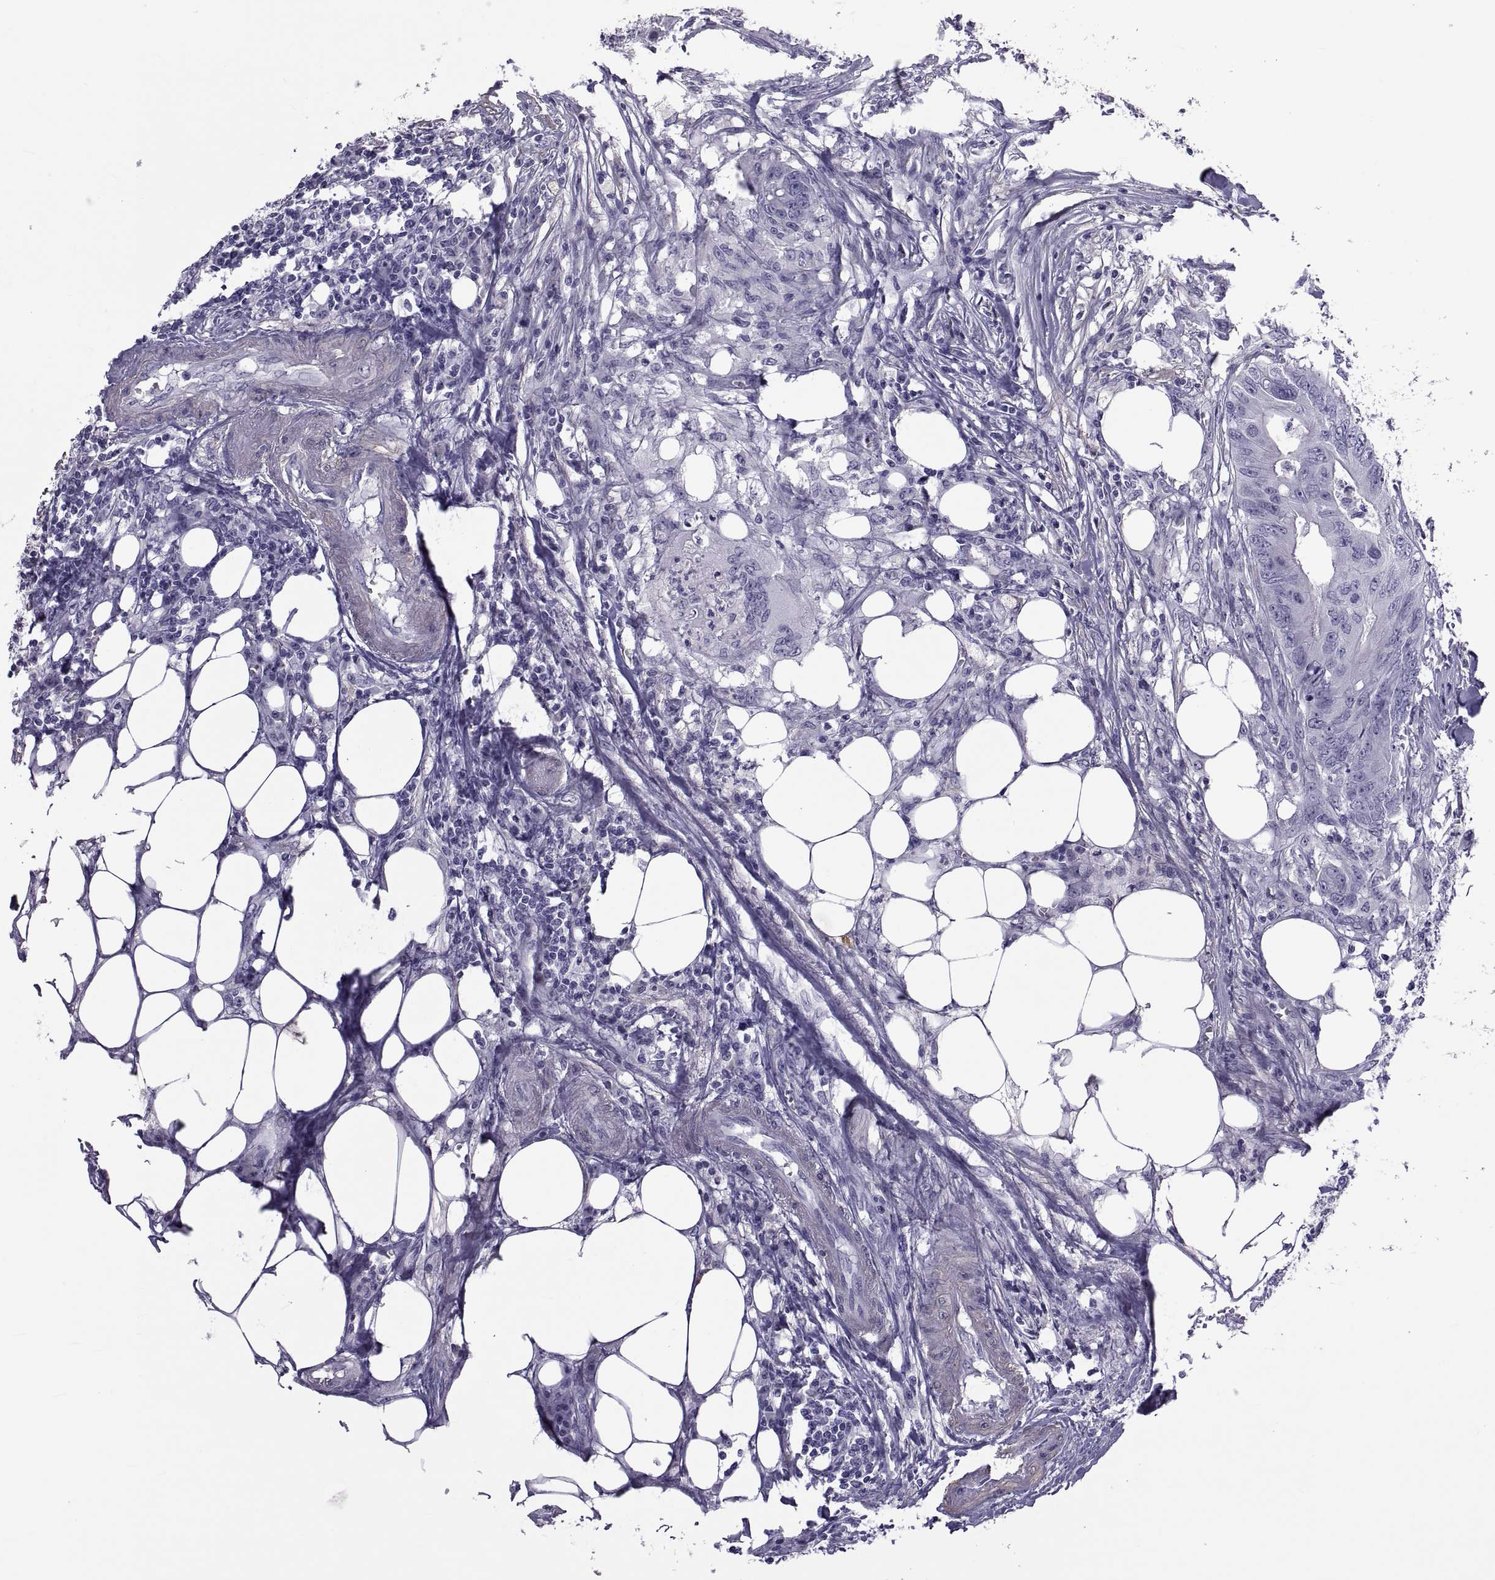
{"staining": {"intensity": "negative", "quantity": "none", "location": "none"}, "tissue": "colorectal cancer", "cell_type": "Tumor cells", "image_type": "cancer", "snomed": [{"axis": "morphology", "description": "Adenocarcinoma, NOS"}, {"axis": "topography", "description": "Colon"}], "caption": "This is an immunohistochemistry histopathology image of adenocarcinoma (colorectal). There is no expression in tumor cells.", "gene": "MAGEB1", "patient": {"sex": "male", "age": 84}}